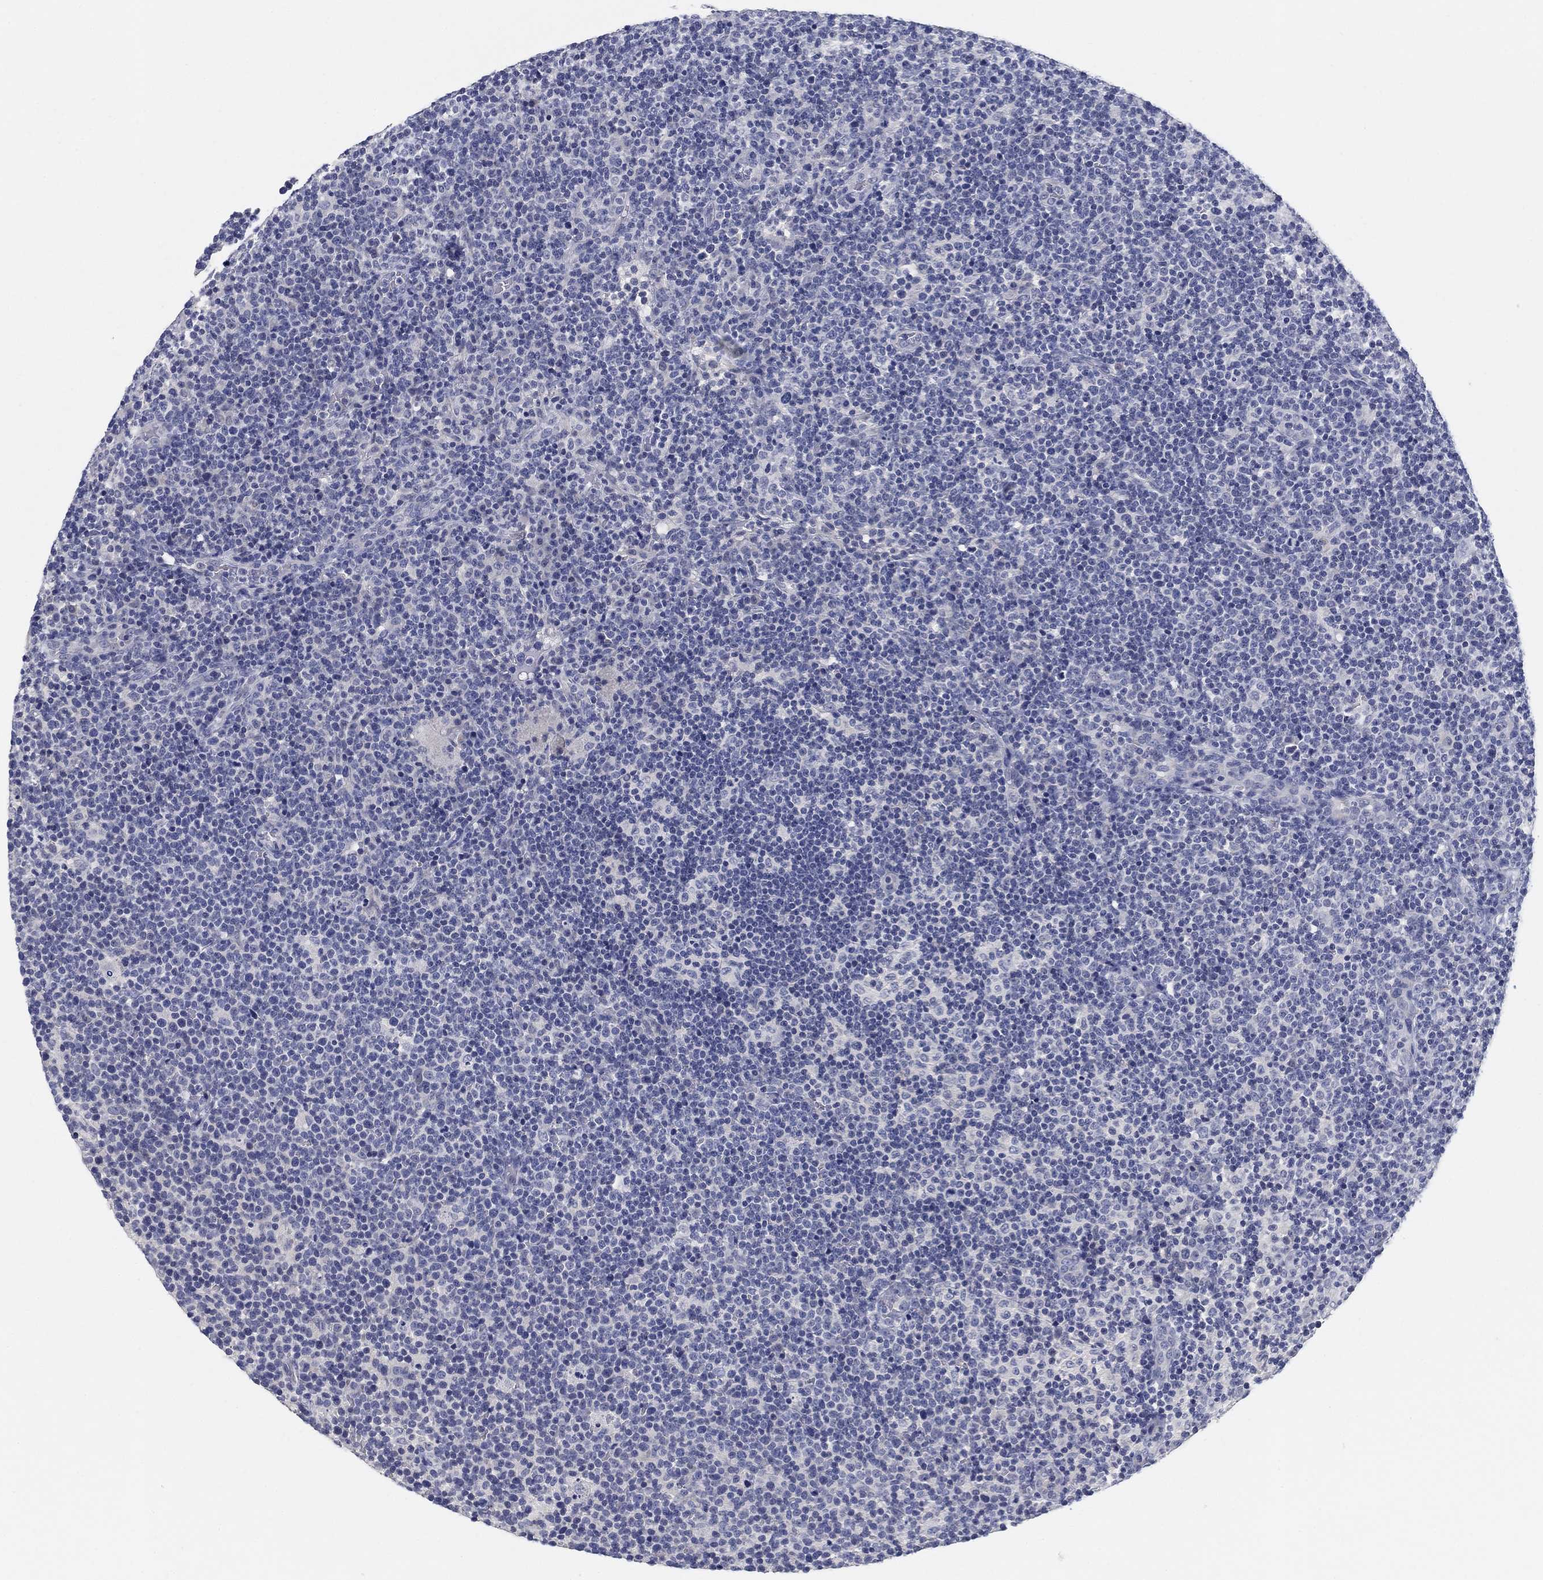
{"staining": {"intensity": "negative", "quantity": "none", "location": "none"}, "tissue": "lymphoma", "cell_type": "Tumor cells", "image_type": "cancer", "snomed": [{"axis": "morphology", "description": "Malignant lymphoma, non-Hodgkin's type, High grade"}, {"axis": "topography", "description": "Lymph node"}], "caption": "This is an IHC micrograph of human lymphoma. There is no staining in tumor cells.", "gene": "CLUL1", "patient": {"sex": "male", "age": 61}}